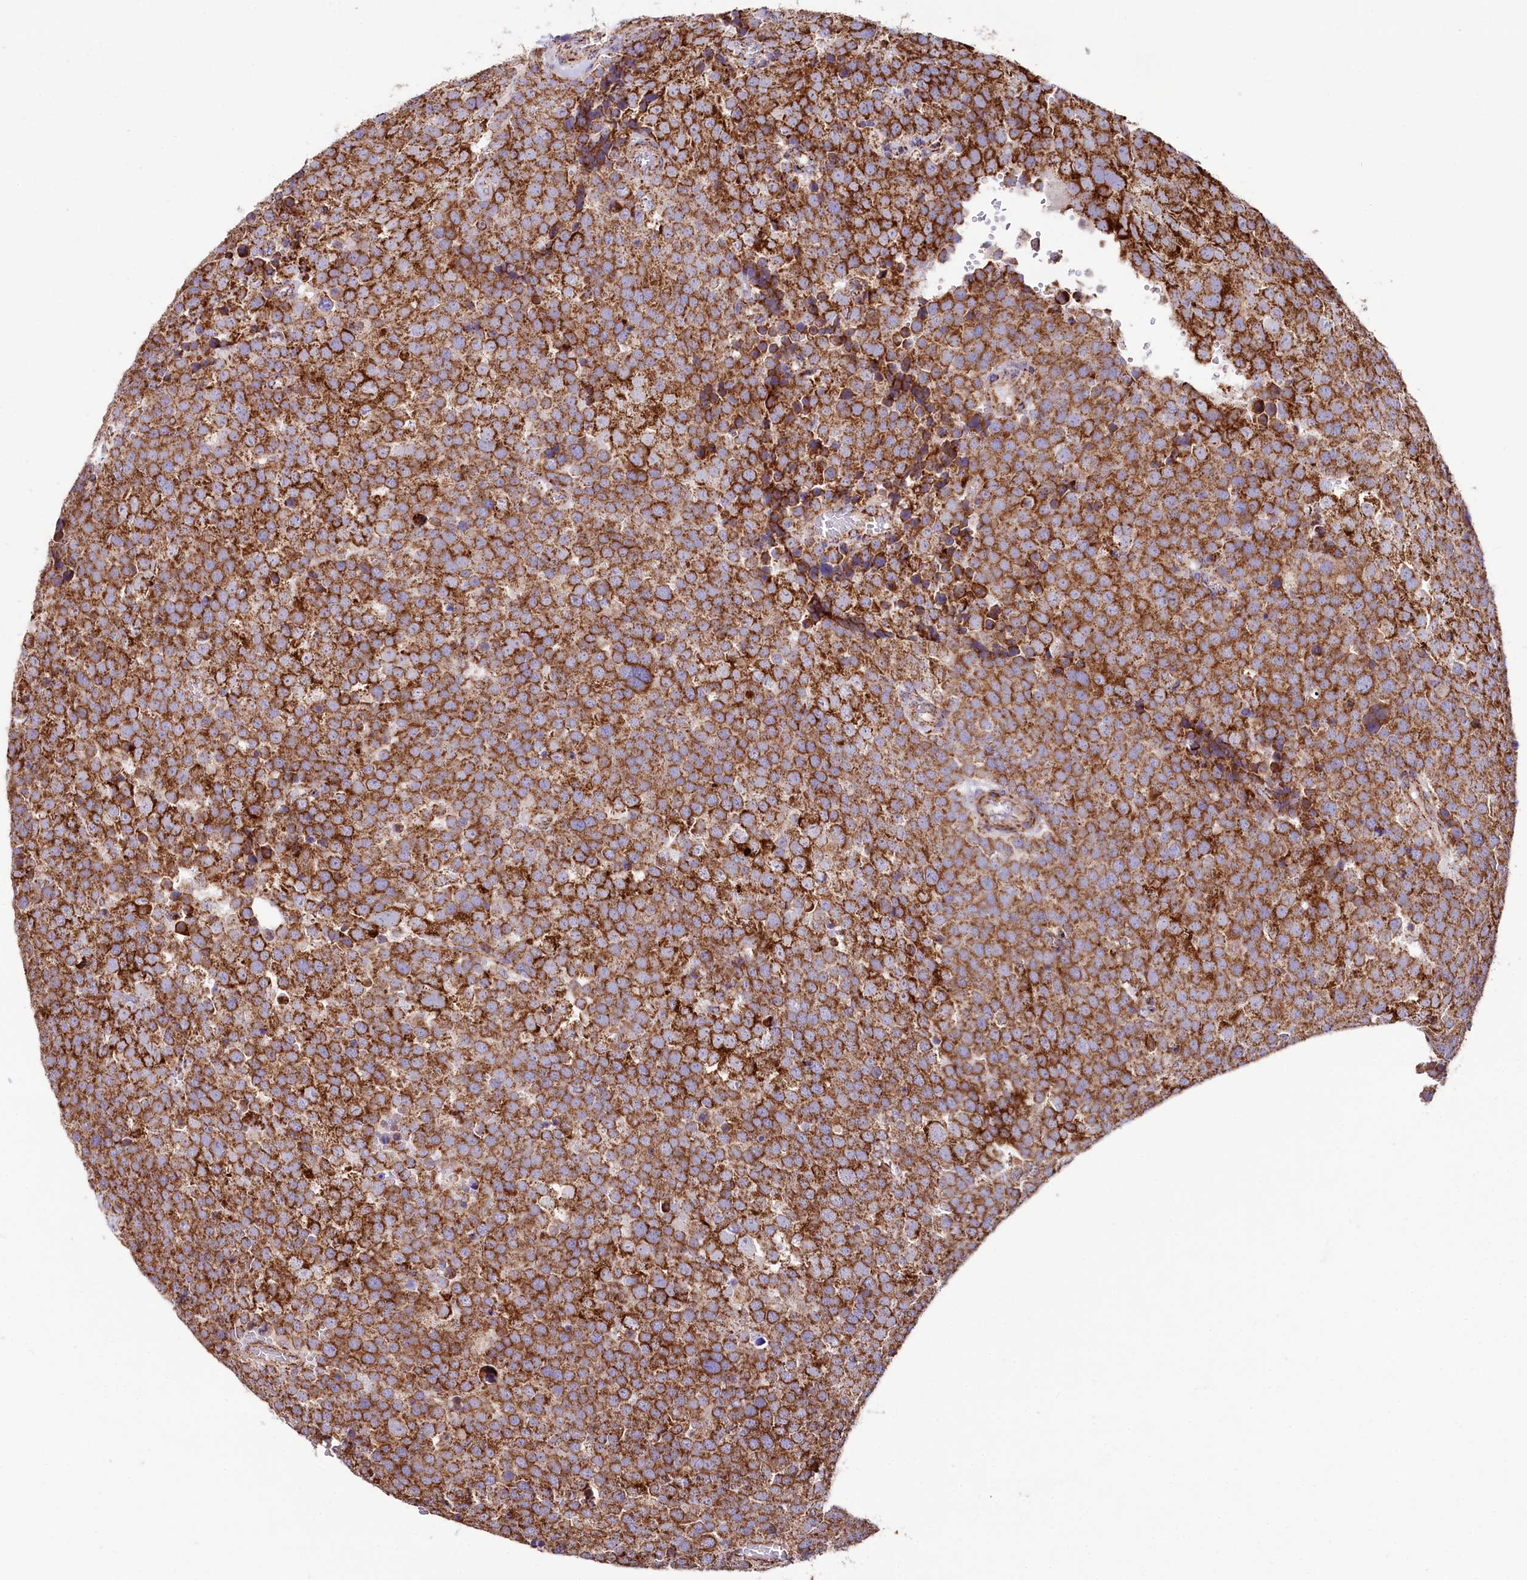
{"staining": {"intensity": "strong", "quantity": ">75%", "location": "cytoplasmic/membranous"}, "tissue": "testis cancer", "cell_type": "Tumor cells", "image_type": "cancer", "snomed": [{"axis": "morphology", "description": "Seminoma, NOS"}, {"axis": "topography", "description": "Testis"}], "caption": "A micrograph of human testis seminoma stained for a protein shows strong cytoplasmic/membranous brown staining in tumor cells.", "gene": "APLP2", "patient": {"sex": "male", "age": 71}}